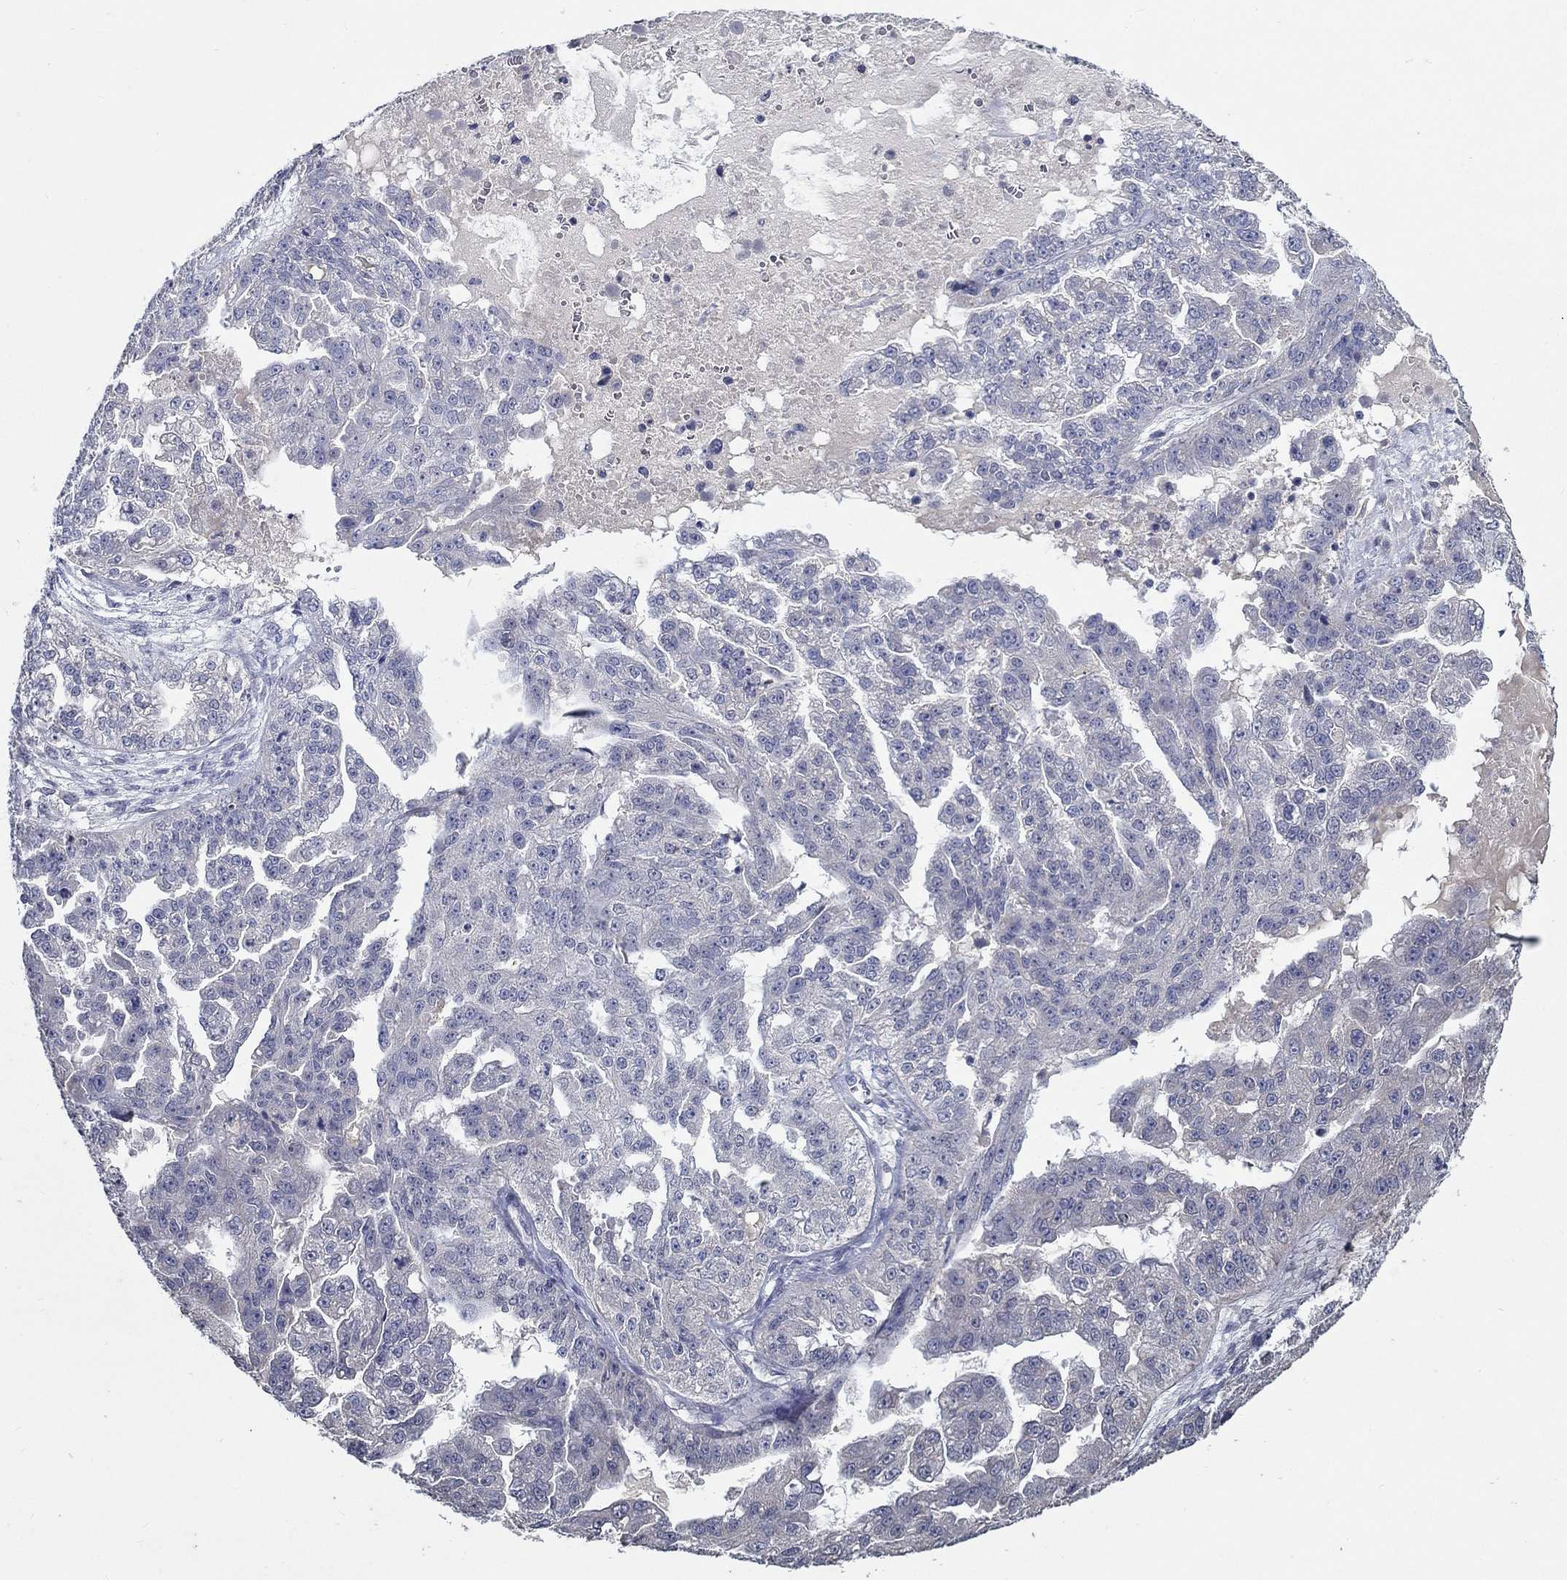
{"staining": {"intensity": "negative", "quantity": "none", "location": "none"}, "tissue": "ovarian cancer", "cell_type": "Tumor cells", "image_type": "cancer", "snomed": [{"axis": "morphology", "description": "Cystadenocarcinoma, serous, NOS"}, {"axis": "topography", "description": "Ovary"}], "caption": "An immunohistochemistry (IHC) photomicrograph of serous cystadenocarcinoma (ovarian) is shown. There is no staining in tumor cells of serous cystadenocarcinoma (ovarian).", "gene": "PROZ", "patient": {"sex": "female", "age": 58}}